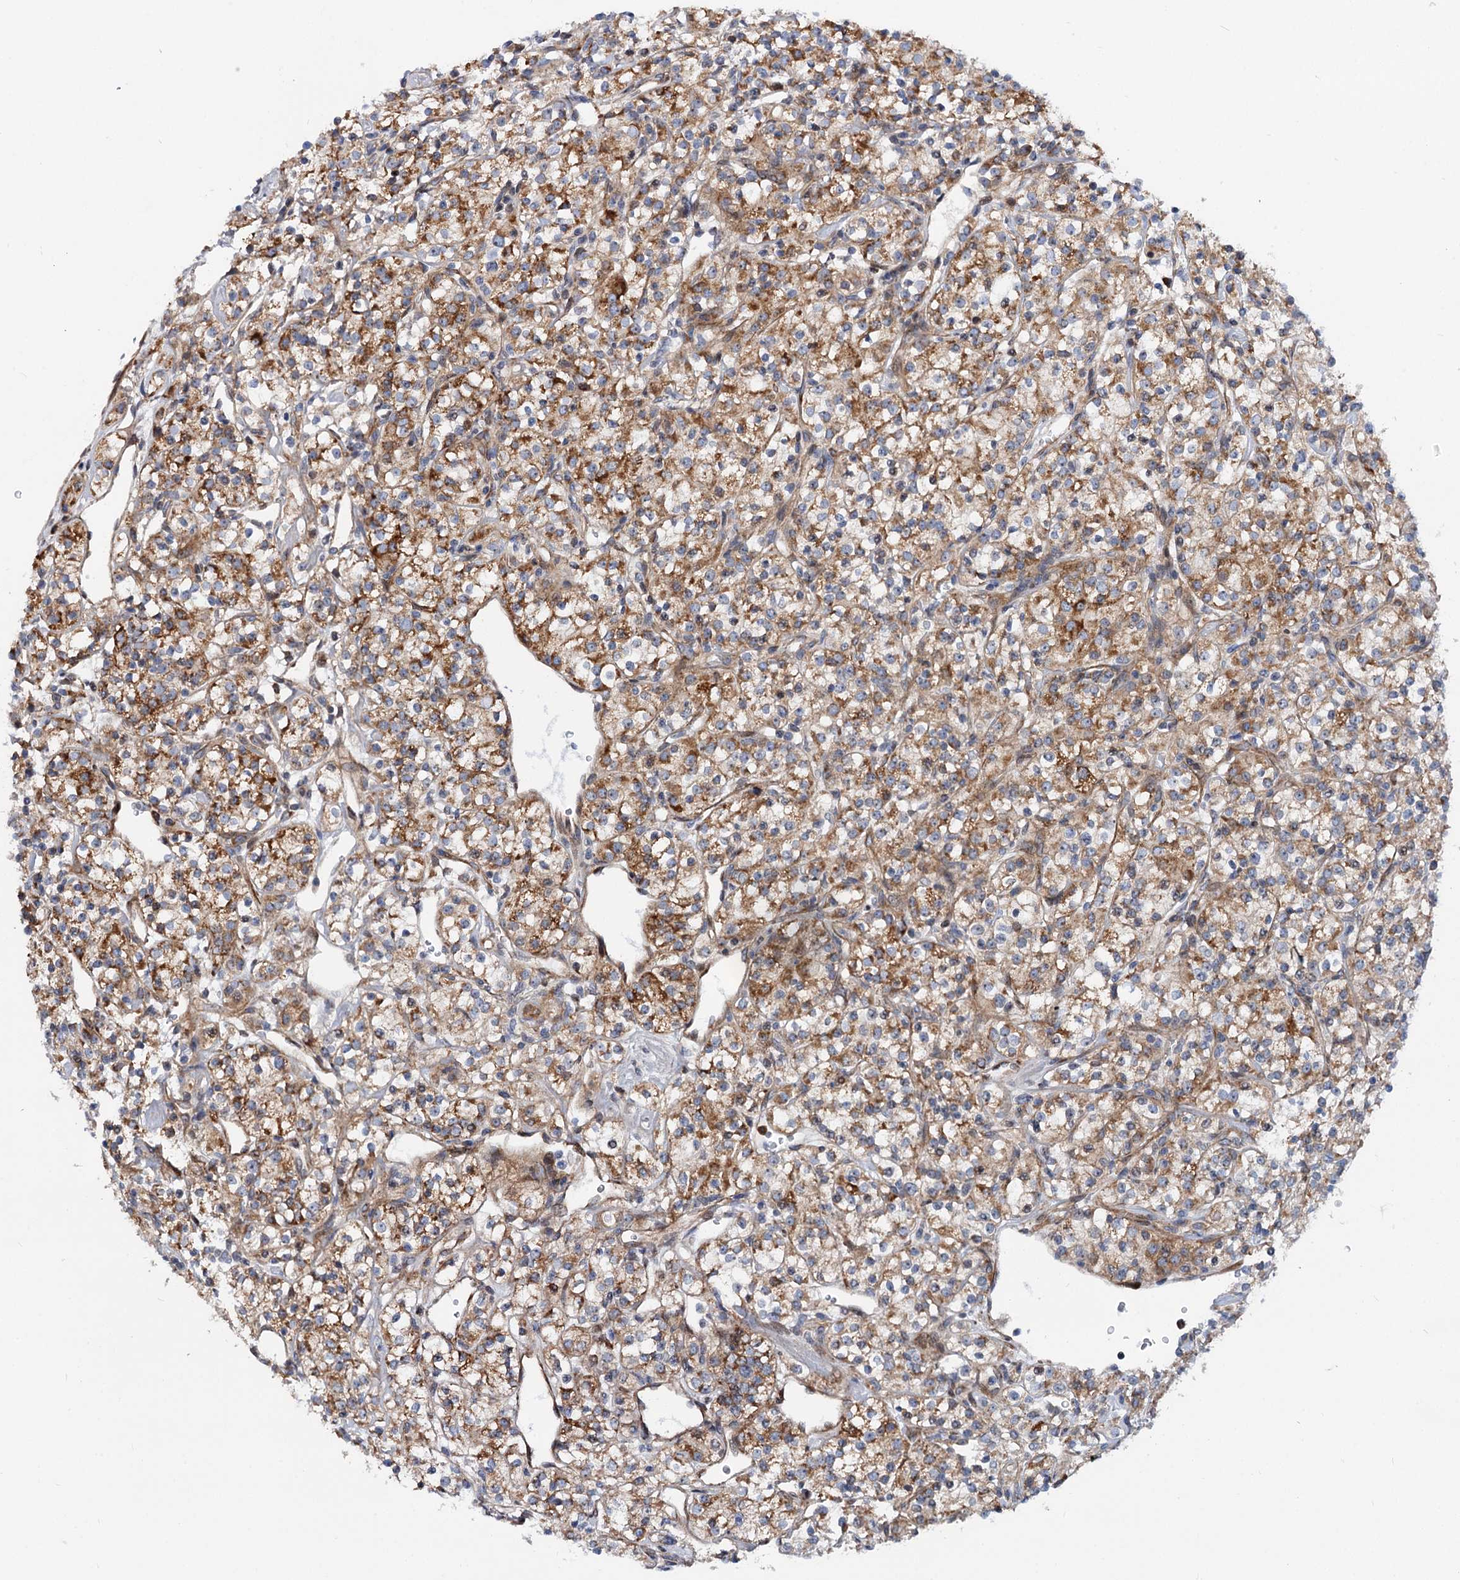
{"staining": {"intensity": "moderate", "quantity": ">75%", "location": "cytoplasmic/membranous"}, "tissue": "renal cancer", "cell_type": "Tumor cells", "image_type": "cancer", "snomed": [{"axis": "morphology", "description": "Adenocarcinoma, NOS"}, {"axis": "topography", "description": "Kidney"}], "caption": "Adenocarcinoma (renal) tissue reveals moderate cytoplasmic/membranous positivity in about >75% of tumor cells", "gene": "THAP9", "patient": {"sex": "male", "age": 77}}